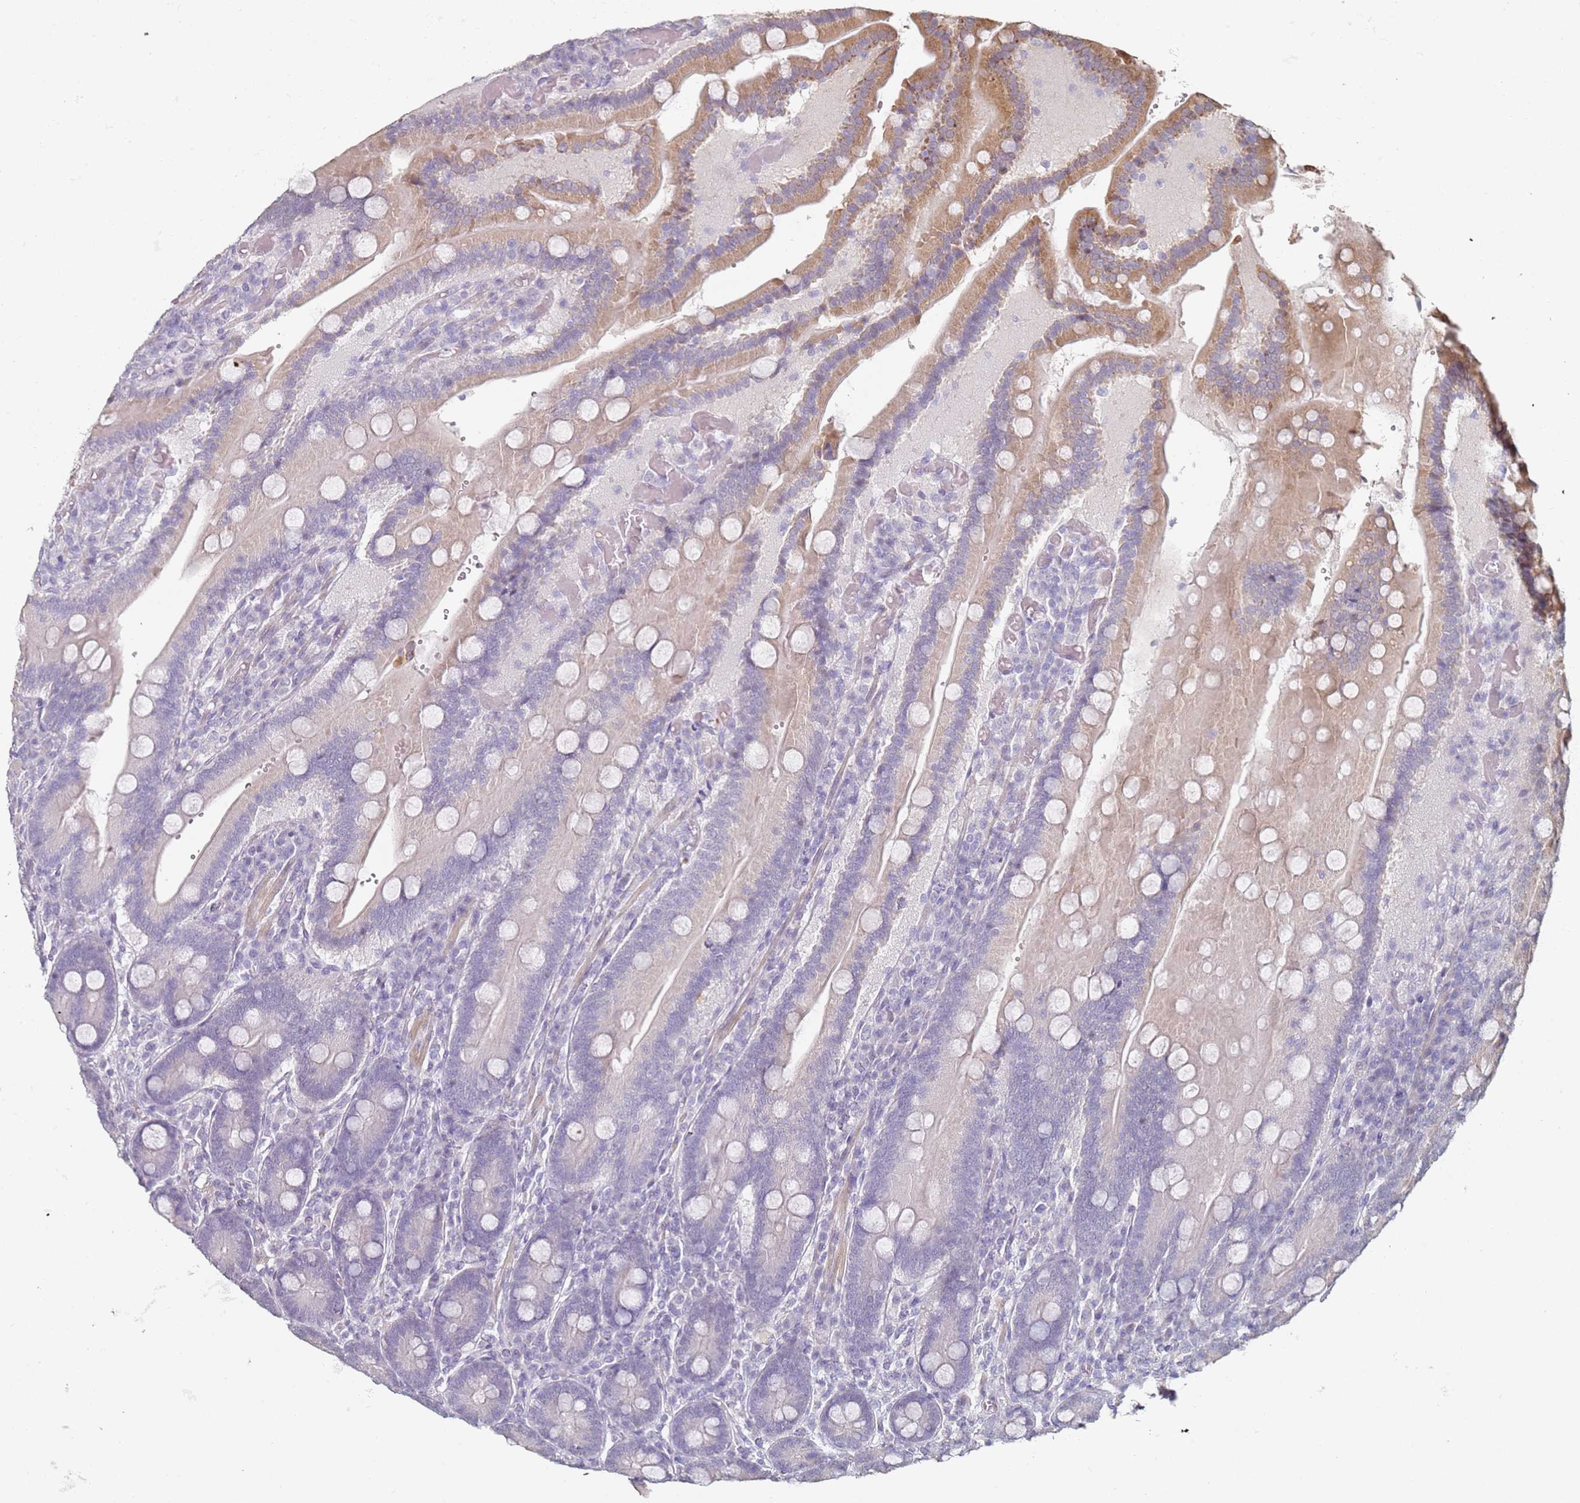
{"staining": {"intensity": "moderate", "quantity": "25%-75%", "location": "cytoplasmic/membranous"}, "tissue": "duodenum", "cell_type": "Glandular cells", "image_type": "normal", "snomed": [{"axis": "morphology", "description": "Normal tissue, NOS"}, {"axis": "topography", "description": "Duodenum"}], "caption": "Protein positivity by immunohistochemistry (IHC) demonstrates moderate cytoplasmic/membranous expression in about 25%-75% of glandular cells in unremarkable duodenum.", "gene": "DNAH11", "patient": {"sex": "female", "age": 62}}